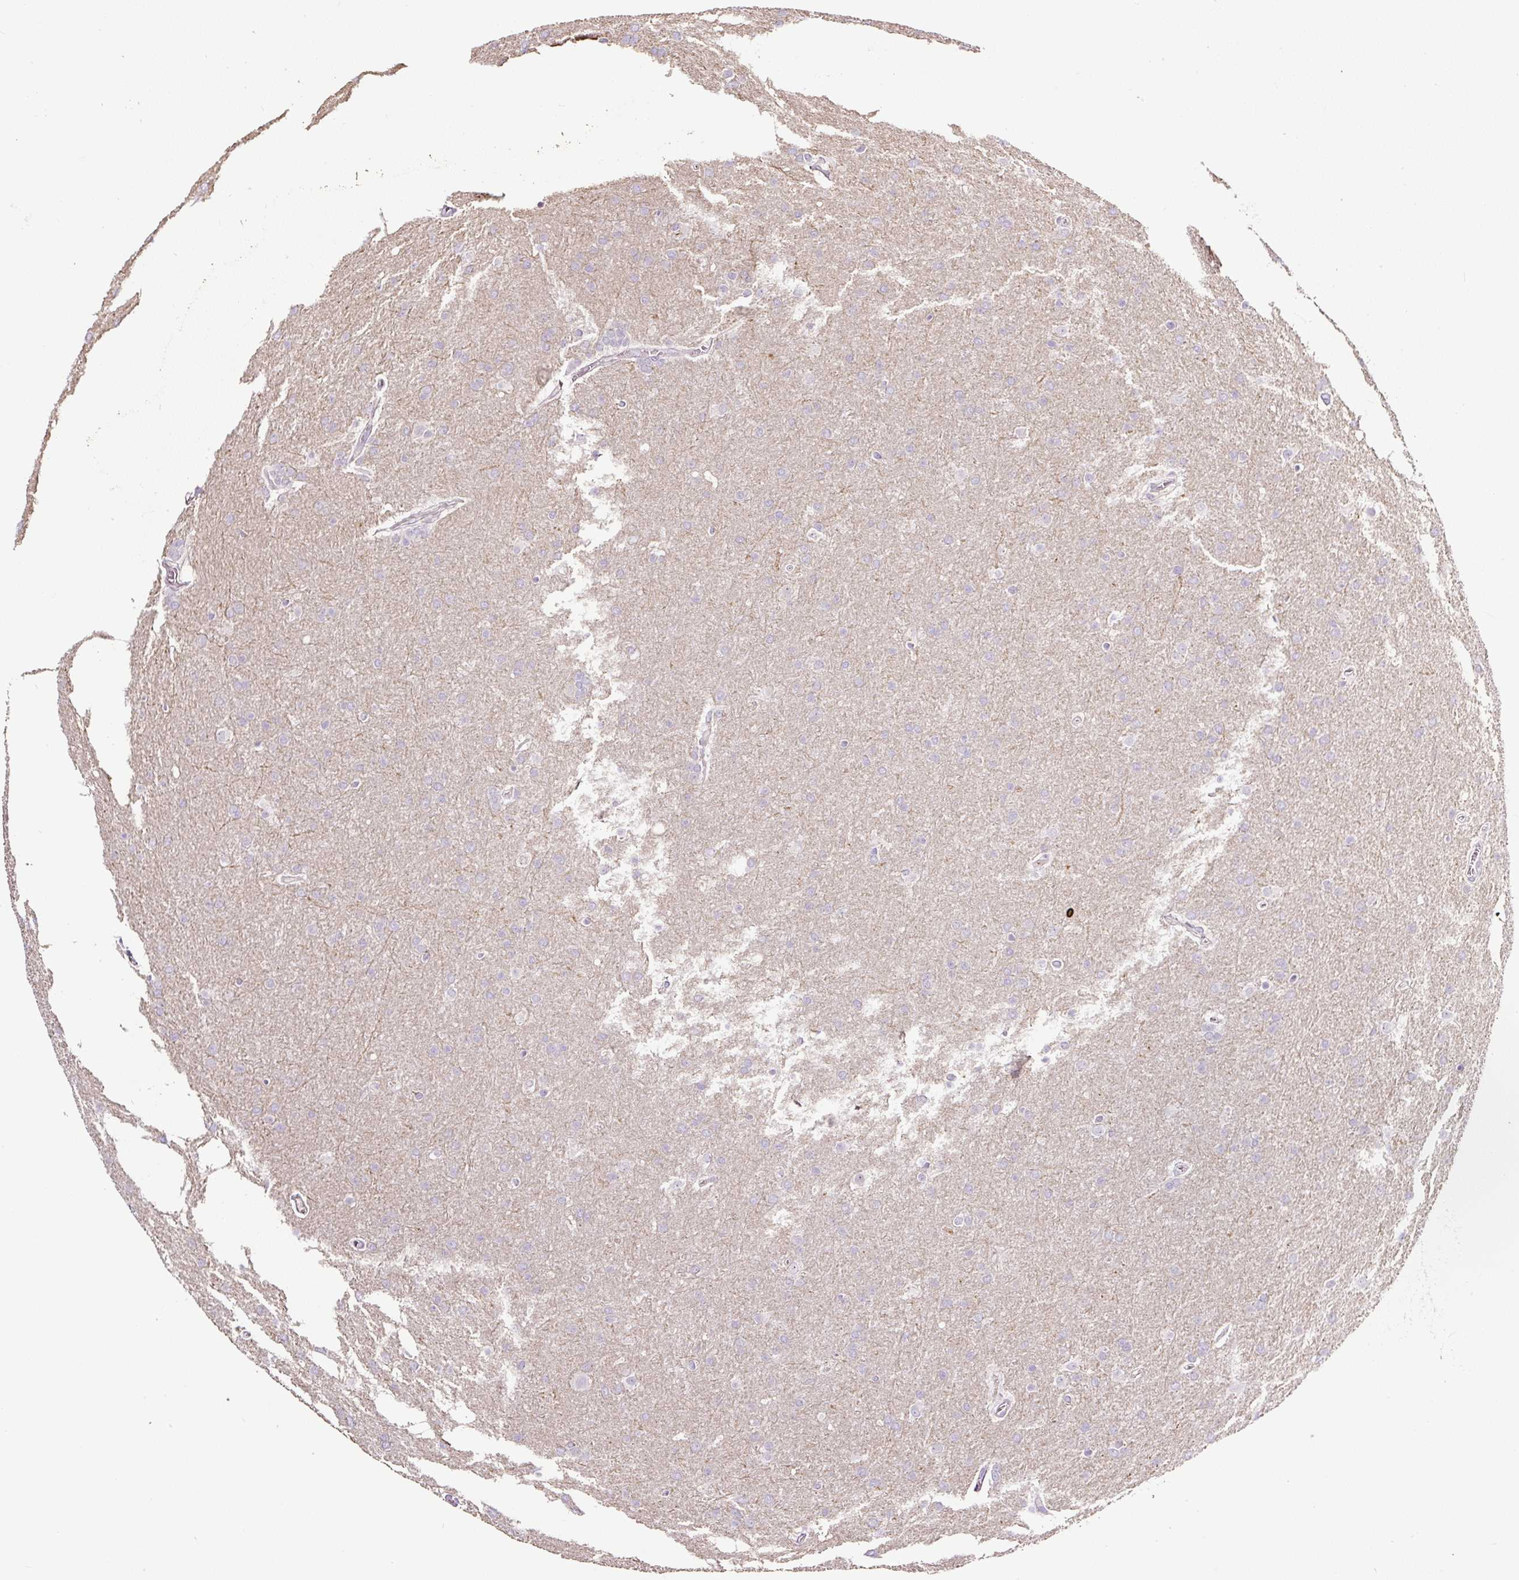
{"staining": {"intensity": "negative", "quantity": "none", "location": "none"}, "tissue": "glioma", "cell_type": "Tumor cells", "image_type": "cancer", "snomed": [{"axis": "morphology", "description": "Glioma, malignant, Low grade"}, {"axis": "topography", "description": "Brain"}], "caption": "Protein analysis of glioma demonstrates no significant staining in tumor cells.", "gene": "HPS4", "patient": {"sex": "female", "age": 32}}